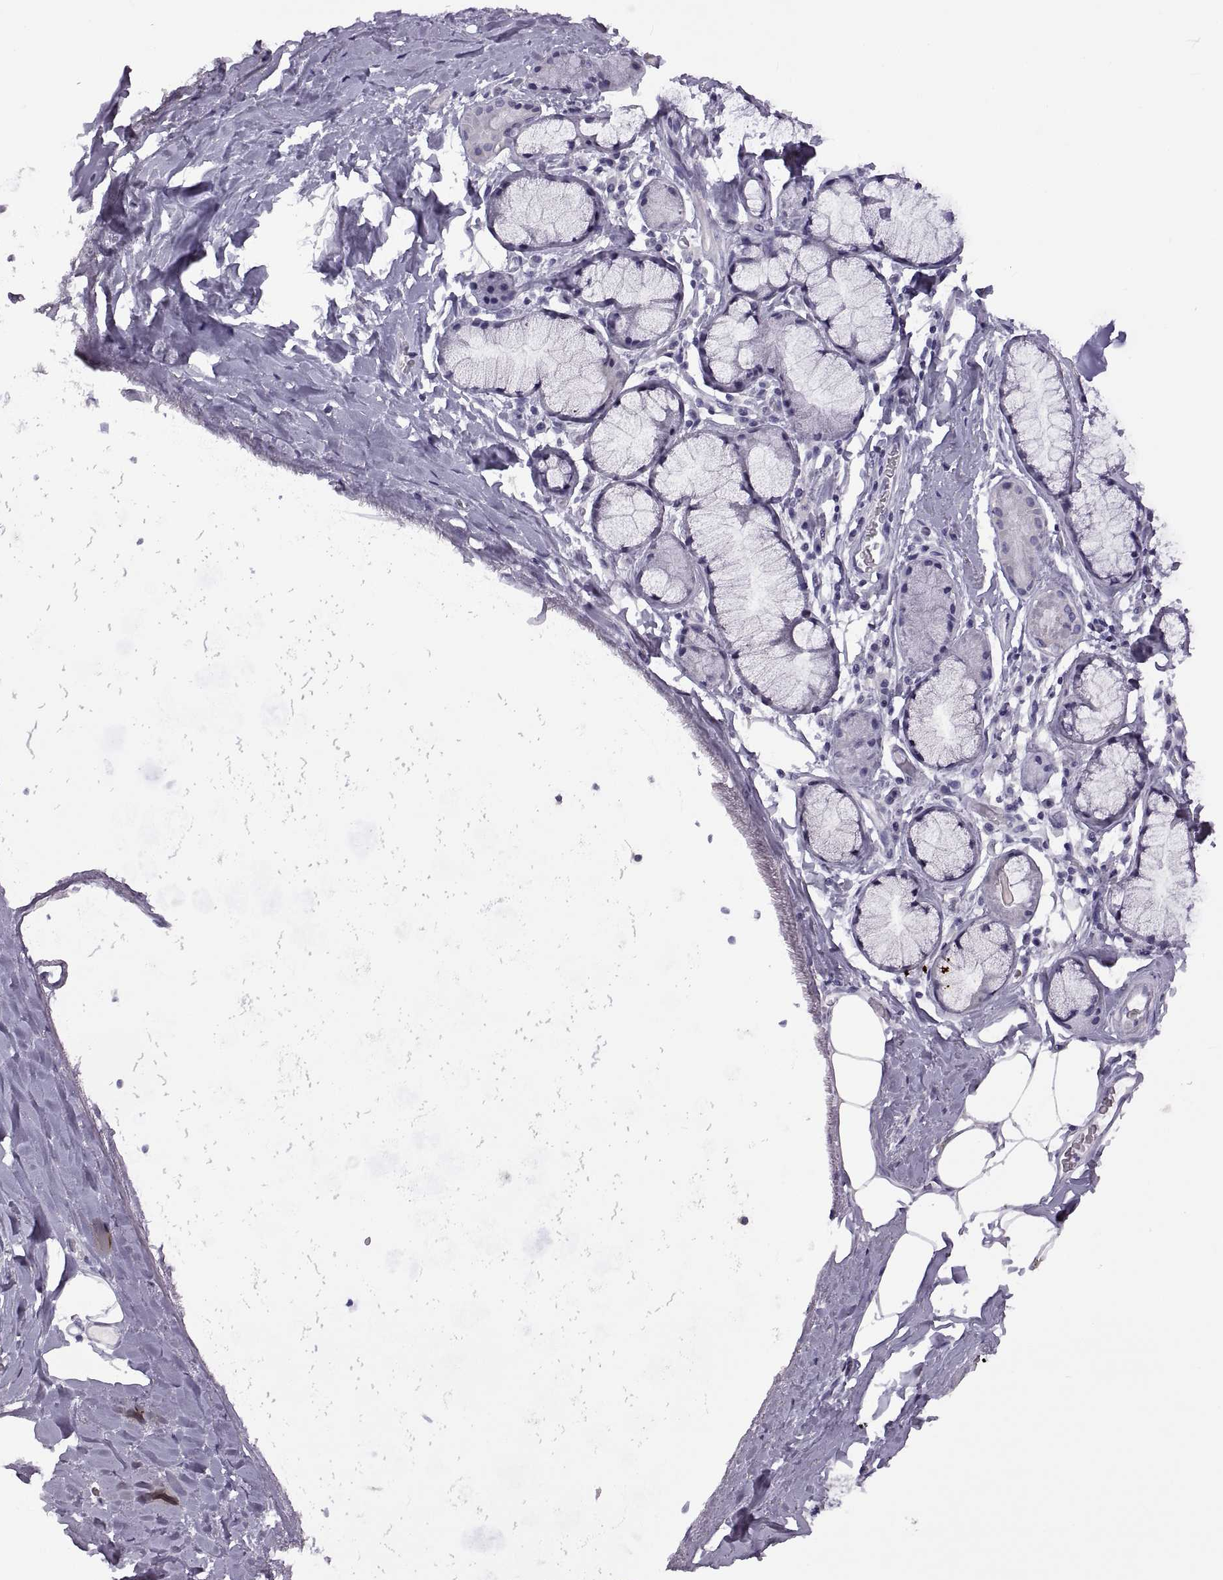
{"staining": {"intensity": "negative", "quantity": "none", "location": "none"}, "tissue": "adipose tissue", "cell_type": "Adipocytes", "image_type": "normal", "snomed": [{"axis": "morphology", "description": "Normal tissue, NOS"}, {"axis": "topography", "description": "Bronchus"}, {"axis": "topography", "description": "Lung"}], "caption": "Histopathology image shows no protein positivity in adipocytes of normal adipose tissue.", "gene": "RDM1", "patient": {"sex": "female", "age": 57}}